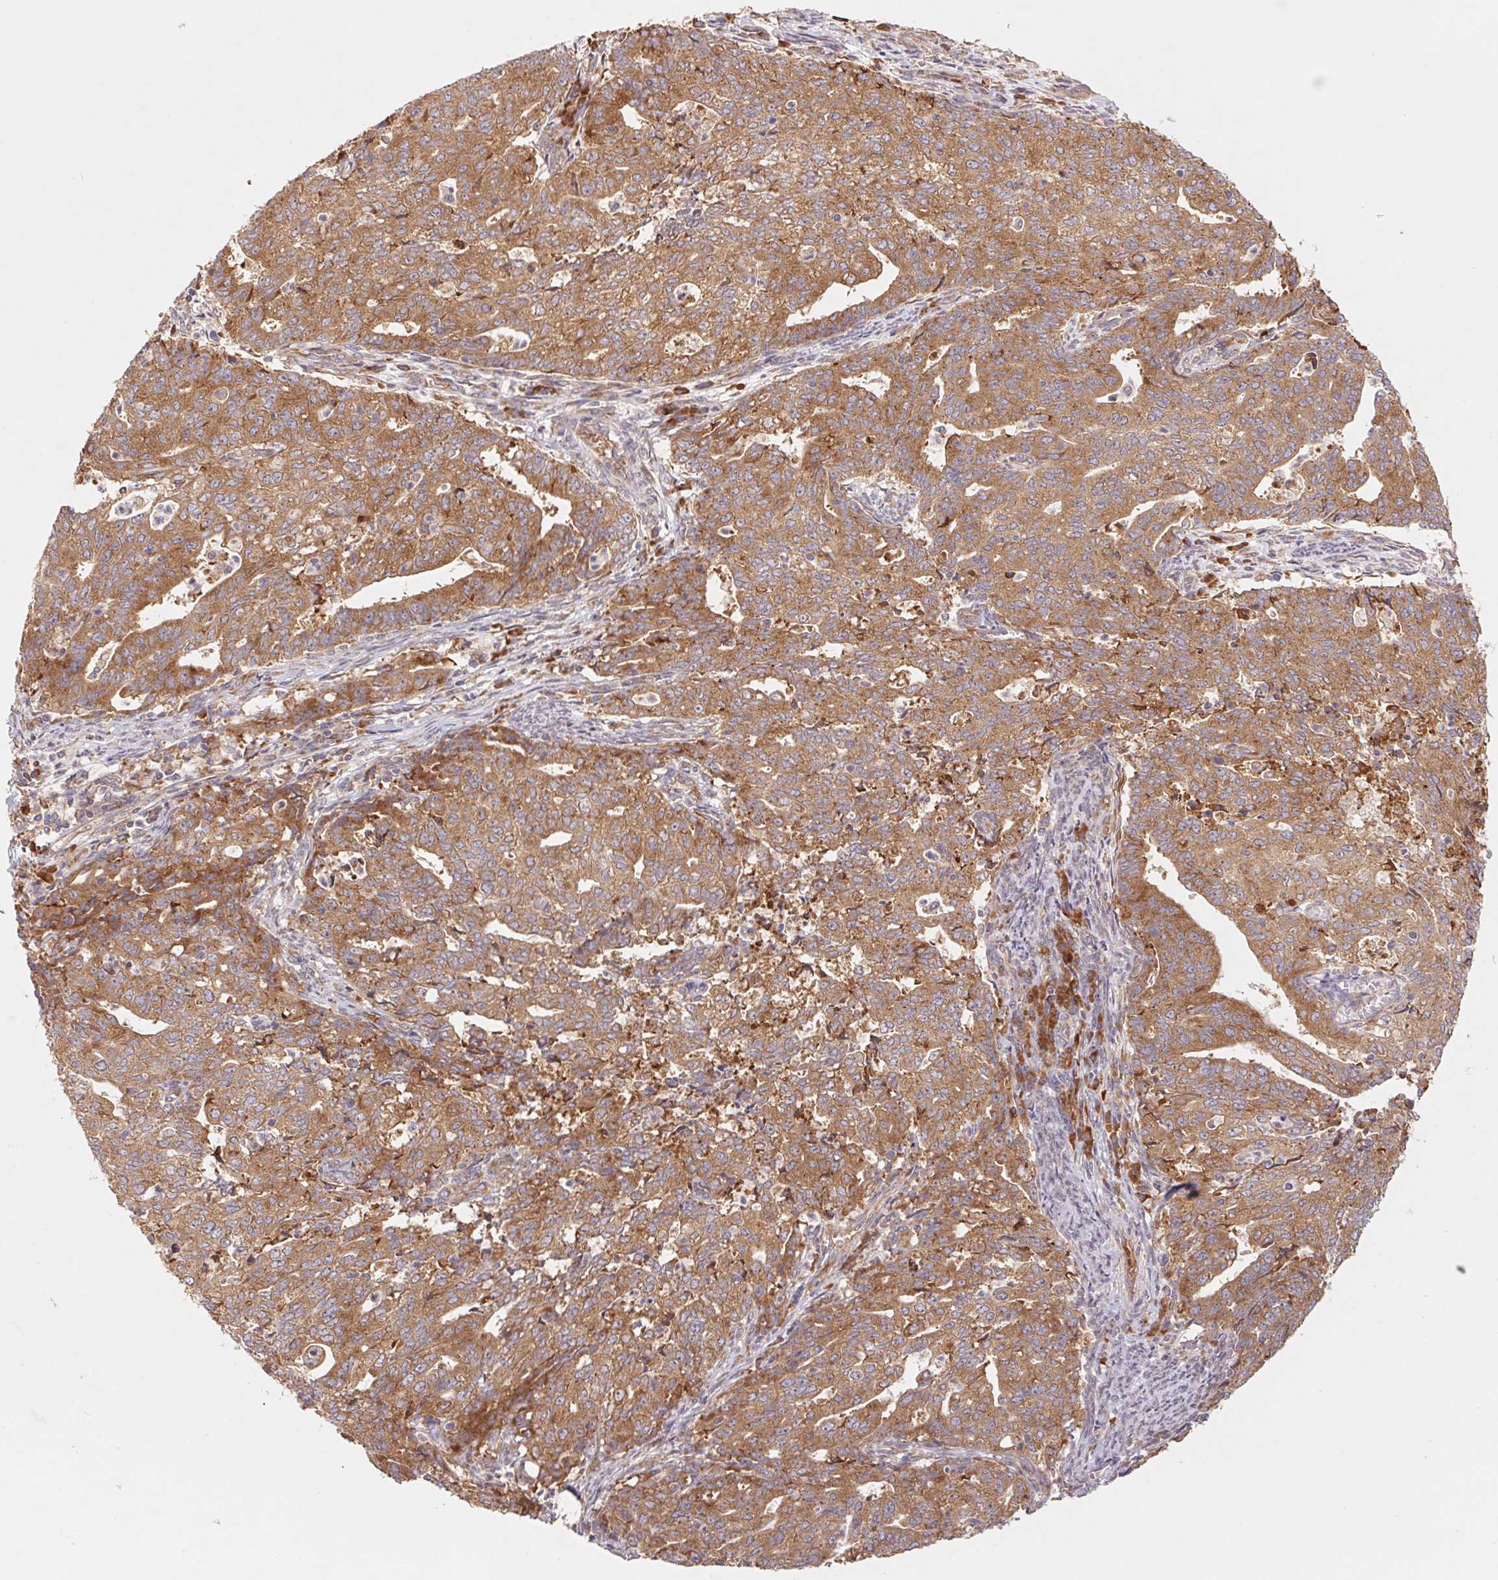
{"staining": {"intensity": "moderate", "quantity": ">75%", "location": "cytoplasmic/membranous"}, "tissue": "endometrial cancer", "cell_type": "Tumor cells", "image_type": "cancer", "snomed": [{"axis": "morphology", "description": "Adenocarcinoma, NOS"}, {"axis": "topography", "description": "Endometrium"}], "caption": "Endometrial cancer tissue displays moderate cytoplasmic/membranous staining in about >75% of tumor cells, visualized by immunohistochemistry. The protein of interest is stained brown, and the nuclei are stained in blue (DAB (3,3'-diaminobenzidine) IHC with brightfield microscopy, high magnification).", "gene": "RPL27A", "patient": {"sex": "female", "age": 82}}